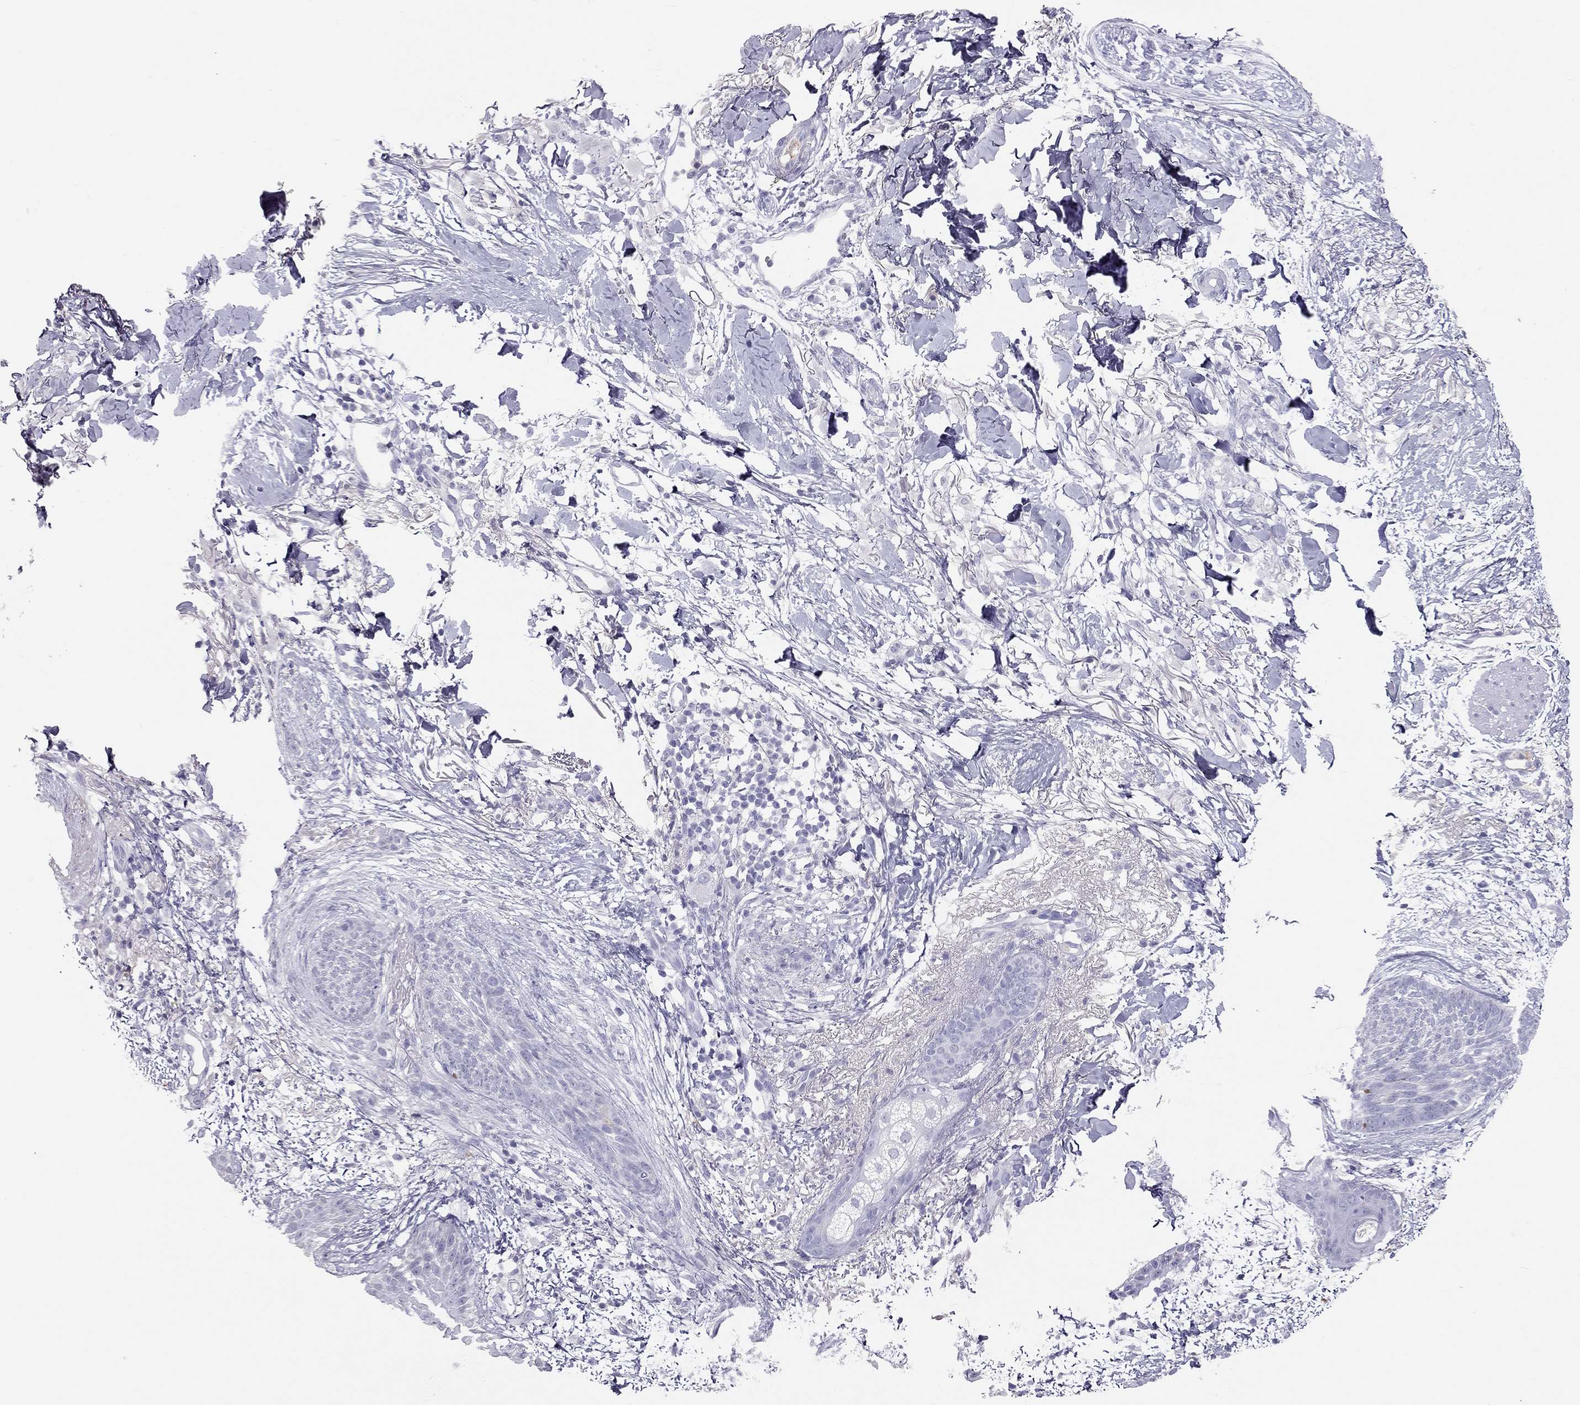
{"staining": {"intensity": "negative", "quantity": "none", "location": "none"}, "tissue": "skin cancer", "cell_type": "Tumor cells", "image_type": "cancer", "snomed": [{"axis": "morphology", "description": "Normal tissue, NOS"}, {"axis": "morphology", "description": "Basal cell carcinoma"}, {"axis": "topography", "description": "Skin"}], "caption": "Image shows no protein expression in tumor cells of basal cell carcinoma (skin) tissue.", "gene": "KLRG1", "patient": {"sex": "male", "age": 84}}